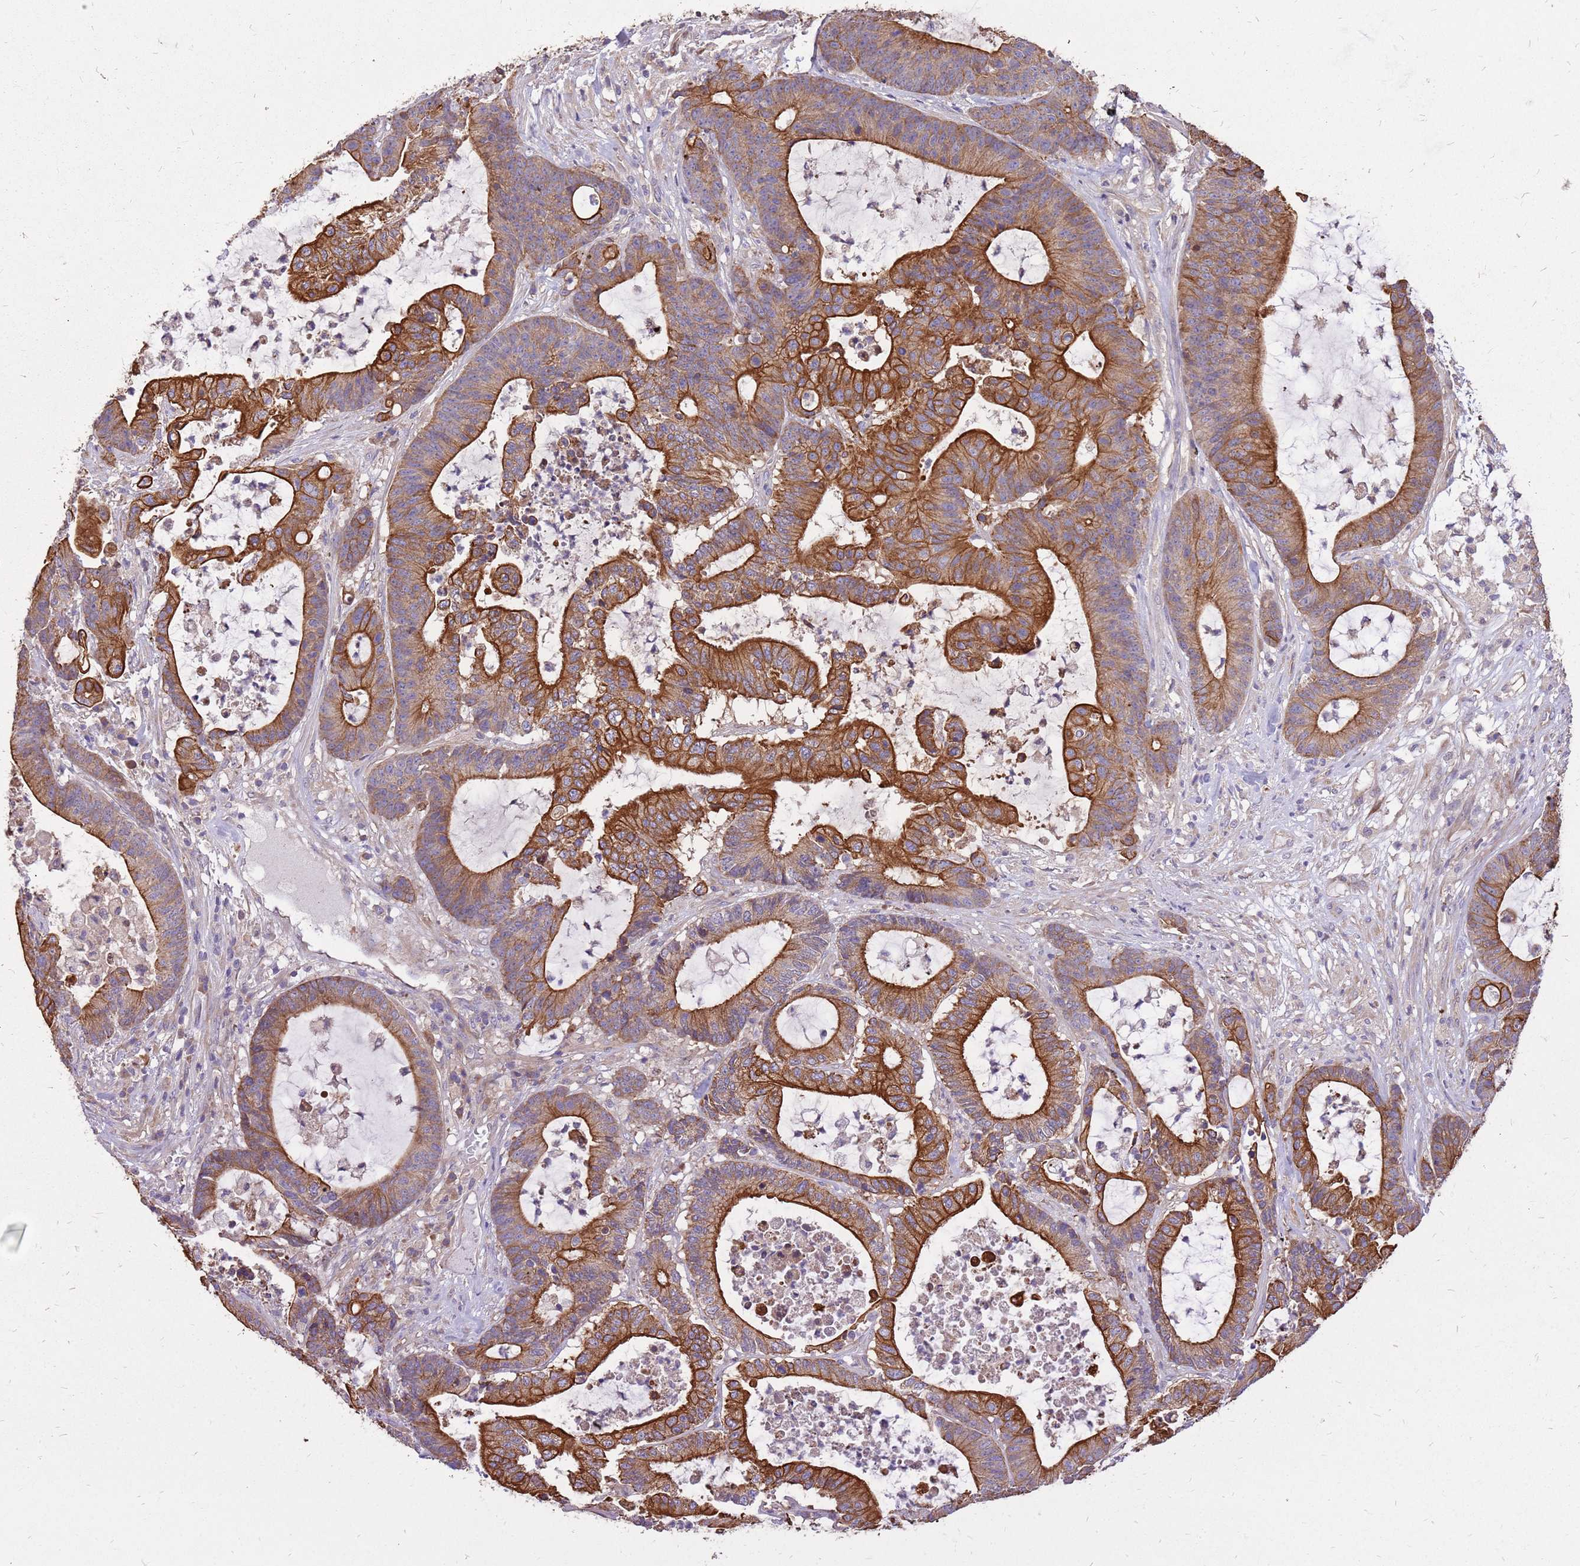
{"staining": {"intensity": "strong", "quantity": ">75%", "location": "cytoplasmic/membranous"}, "tissue": "colorectal cancer", "cell_type": "Tumor cells", "image_type": "cancer", "snomed": [{"axis": "morphology", "description": "Adenocarcinoma, NOS"}, {"axis": "topography", "description": "Colon"}], "caption": "The immunohistochemical stain shows strong cytoplasmic/membranous positivity in tumor cells of colorectal adenocarcinoma tissue. The staining was performed using DAB (3,3'-diaminobenzidine) to visualize the protein expression in brown, while the nuclei were stained in blue with hematoxylin (Magnification: 20x).", "gene": "WASHC4", "patient": {"sex": "female", "age": 84}}